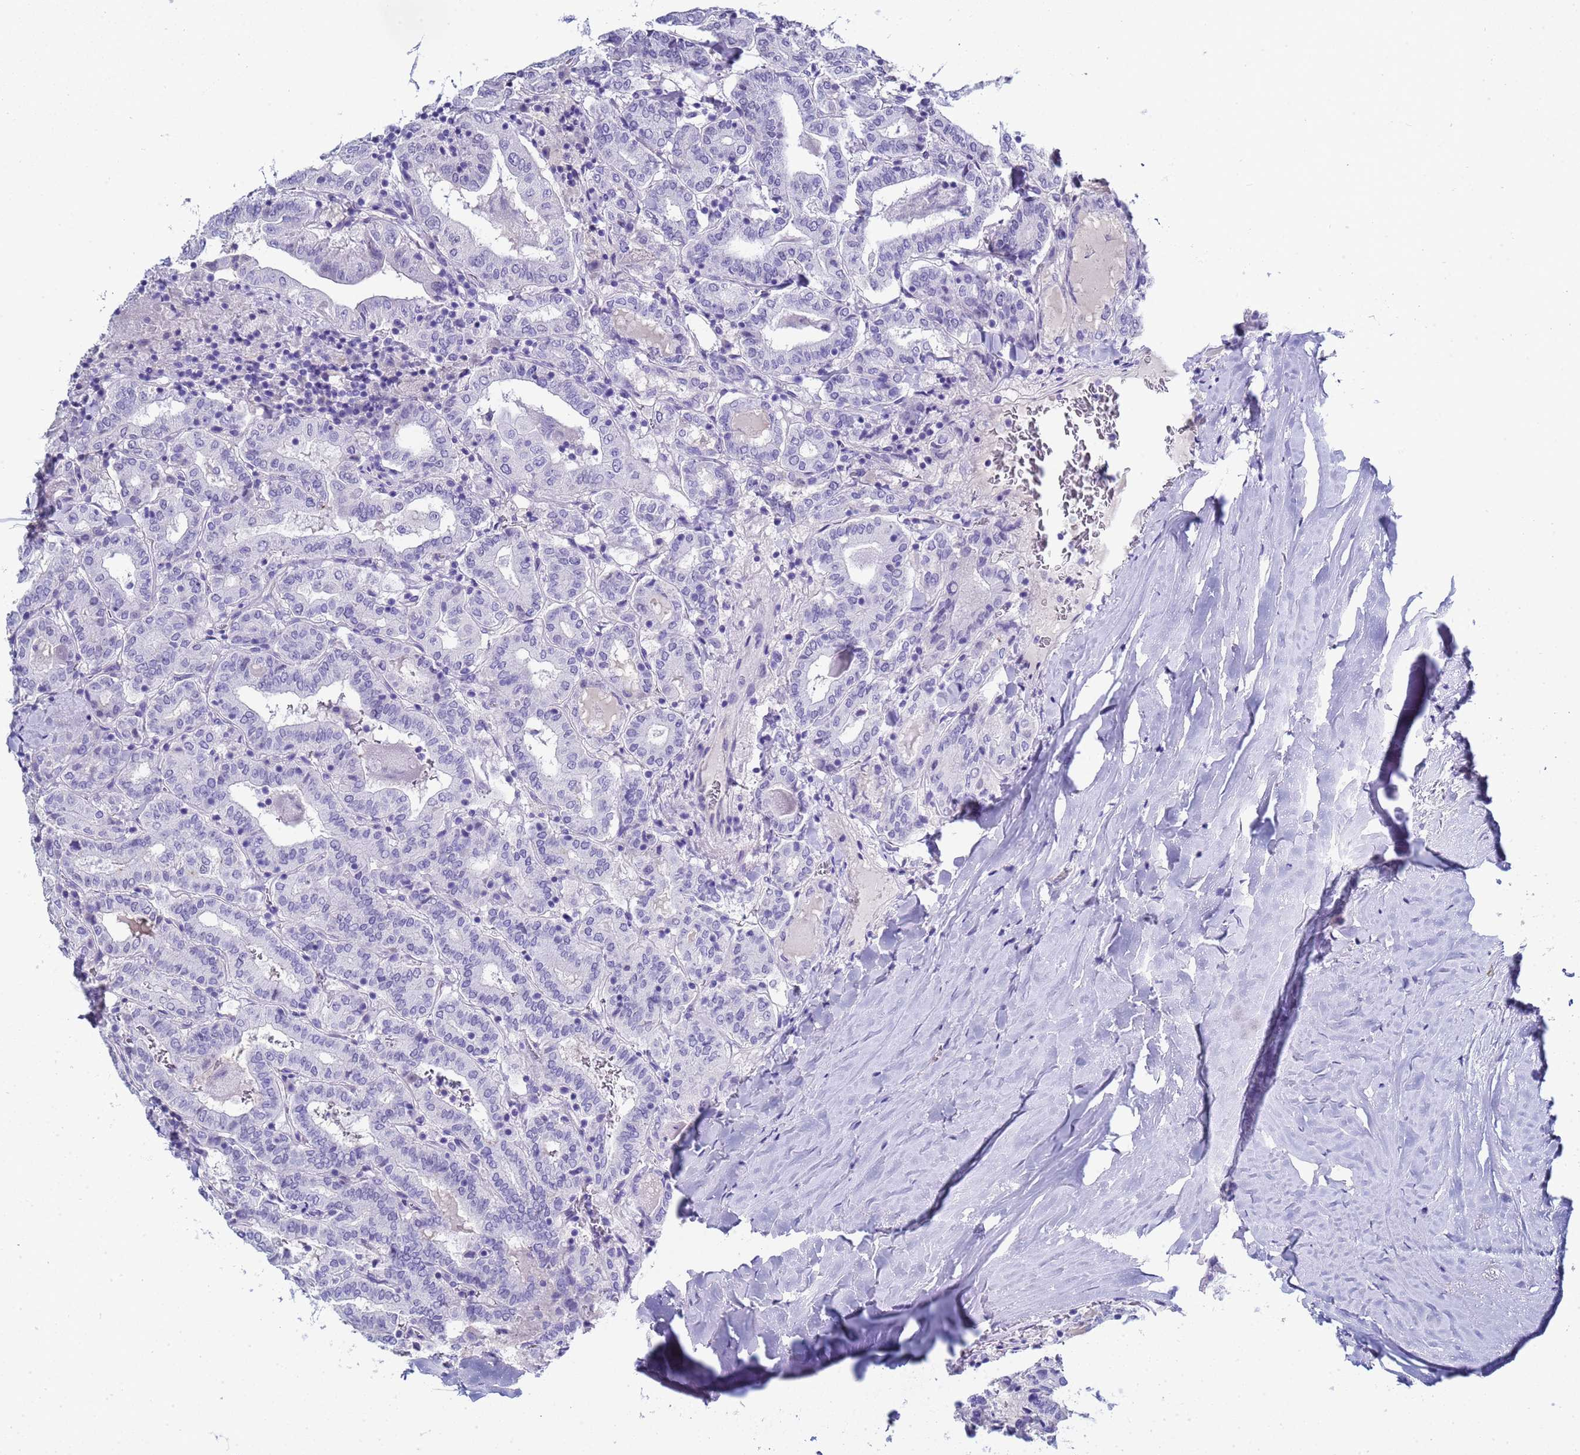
{"staining": {"intensity": "negative", "quantity": "none", "location": "none"}, "tissue": "thyroid cancer", "cell_type": "Tumor cells", "image_type": "cancer", "snomed": [{"axis": "morphology", "description": "Papillary adenocarcinoma, NOS"}, {"axis": "topography", "description": "Thyroid gland"}], "caption": "High magnification brightfield microscopy of thyroid papillary adenocarcinoma stained with DAB (3,3'-diaminobenzidine) (brown) and counterstained with hematoxylin (blue): tumor cells show no significant positivity.", "gene": "CTRC", "patient": {"sex": "female", "age": 72}}